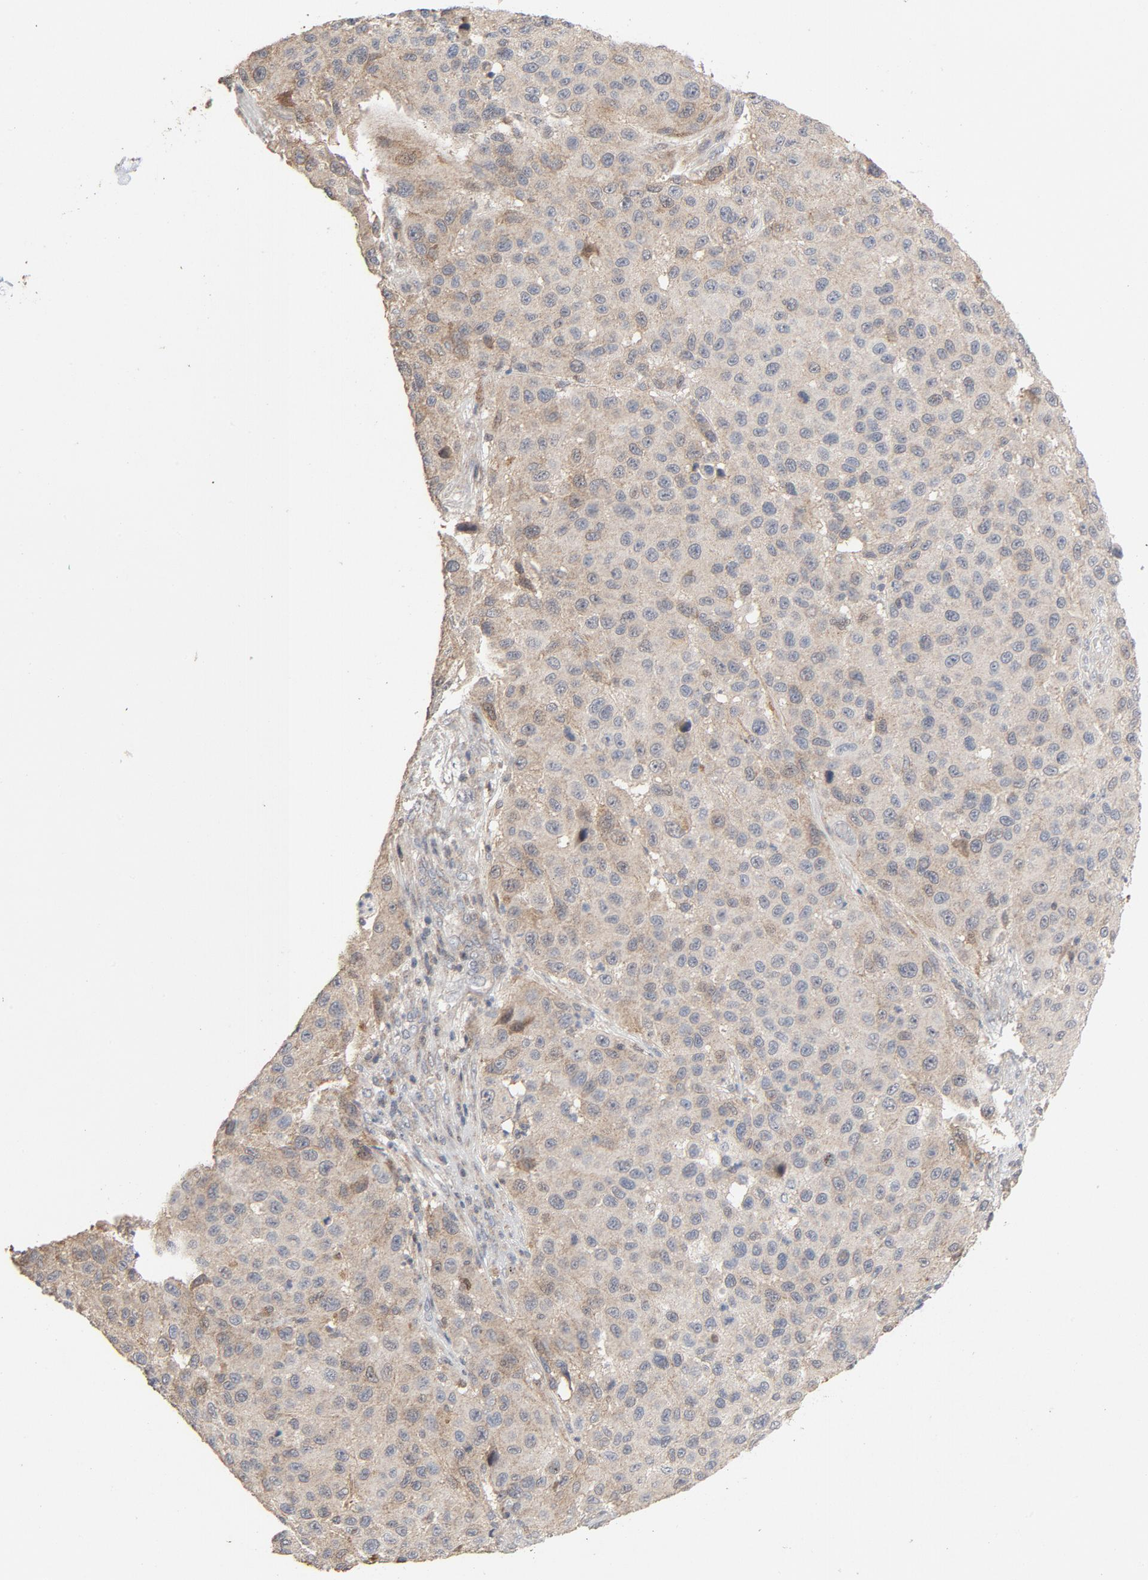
{"staining": {"intensity": "weak", "quantity": ">75%", "location": "cytoplasmic/membranous"}, "tissue": "melanoma", "cell_type": "Tumor cells", "image_type": "cancer", "snomed": [{"axis": "morphology", "description": "Malignant melanoma, Metastatic site"}, {"axis": "topography", "description": "Lymph node"}], "caption": "The image demonstrates a brown stain indicating the presence of a protein in the cytoplasmic/membranous of tumor cells in malignant melanoma (metastatic site). The staining was performed using DAB (3,3'-diaminobenzidine) to visualize the protein expression in brown, while the nuclei were stained in blue with hematoxylin (Magnification: 20x).", "gene": "CDK6", "patient": {"sex": "male", "age": 61}}